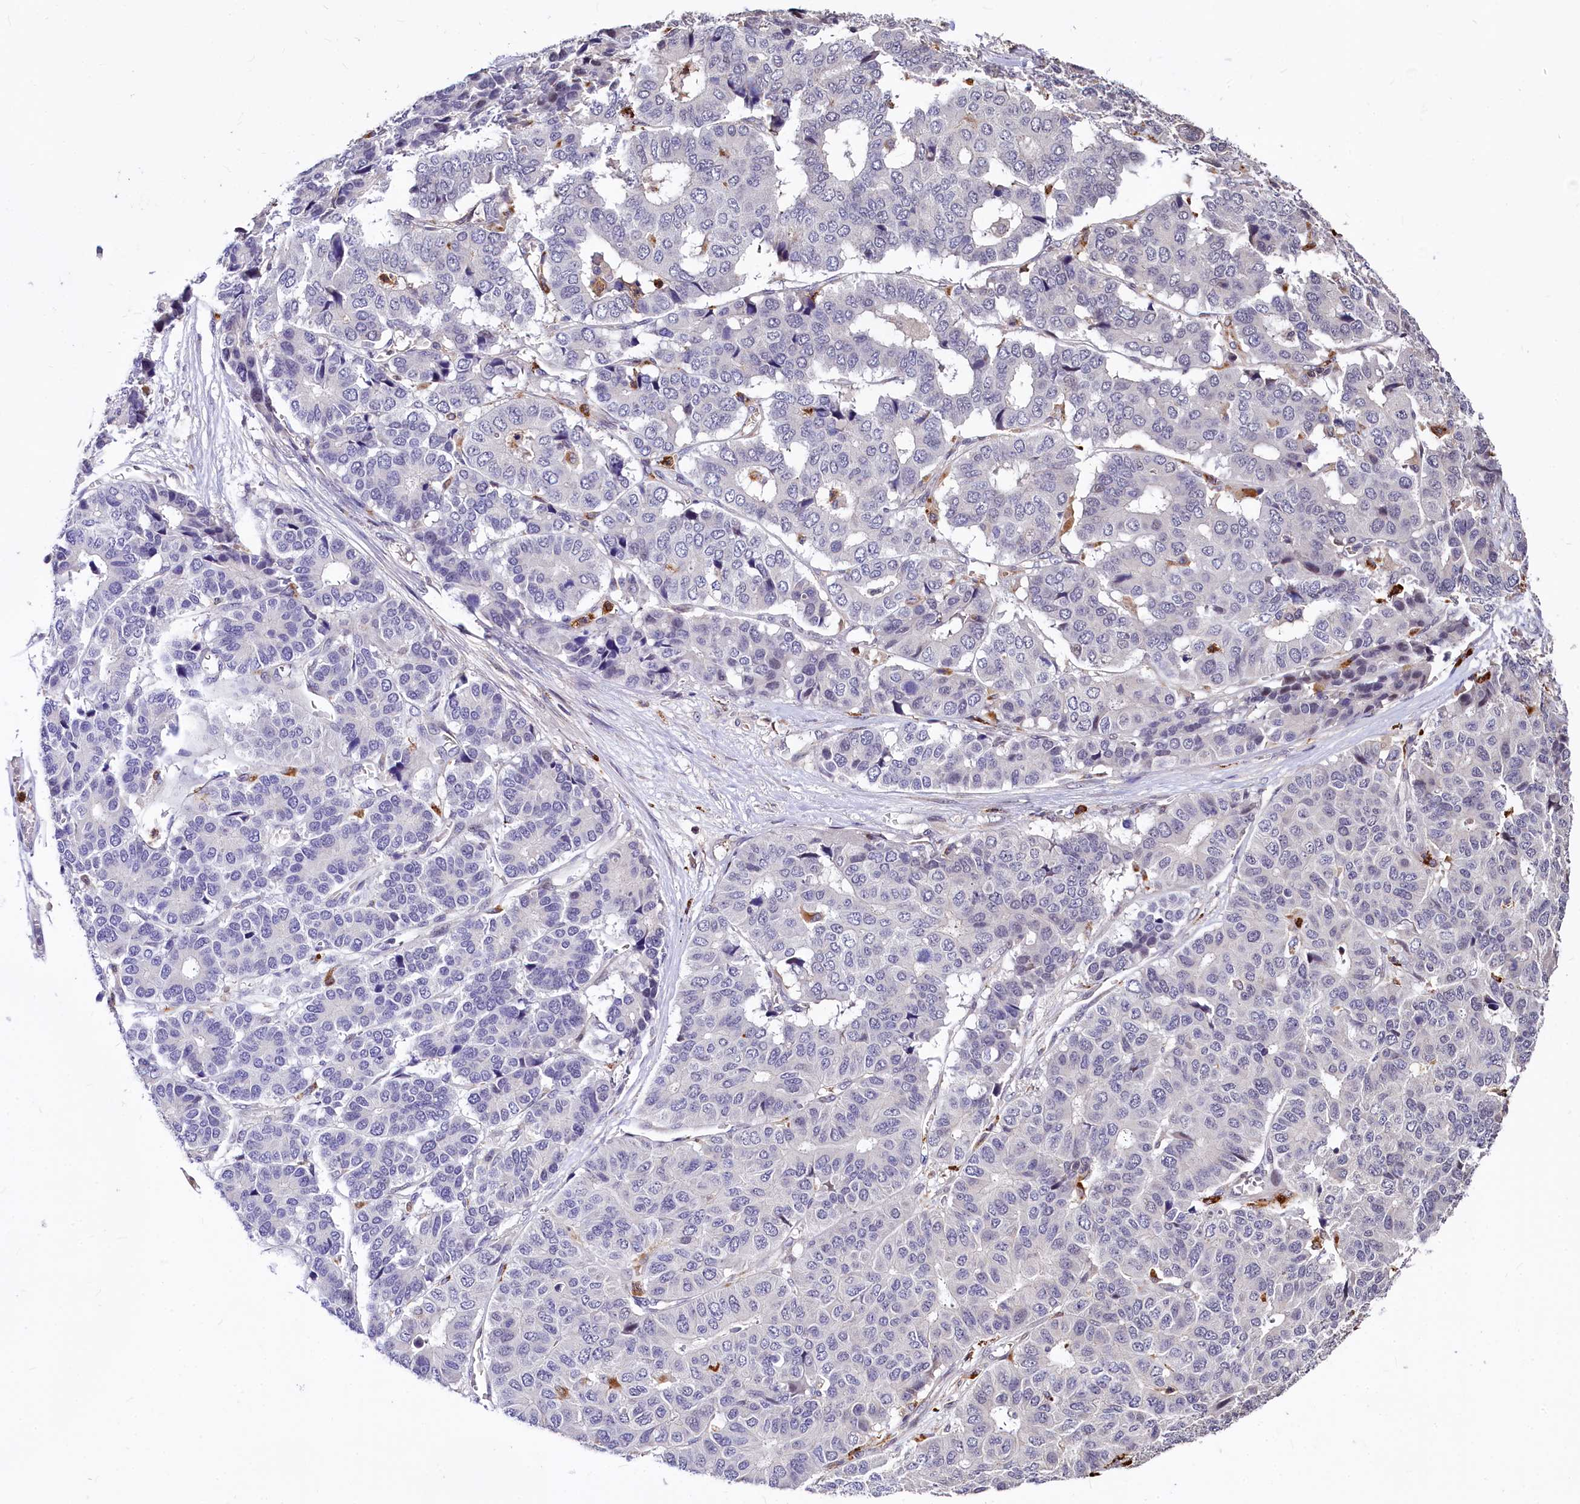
{"staining": {"intensity": "negative", "quantity": "none", "location": "none"}, "tissue": "pancreatic cancer", "cell_type": "Tumor cells", "image_type": "cancer", "snomed": [{"axis": "morphology", "description": "Adenocarcinoma, NOS"}, {"axis": "topography", "description": "Pancreas"}], "caption": "The immunohistochemistry photomicrograph has no significant expression in tumor cells of adenocarcinoma (pancreatic) tissue.", "gene": "ATG101", "patient": {"sex": "male", "age": 50}}